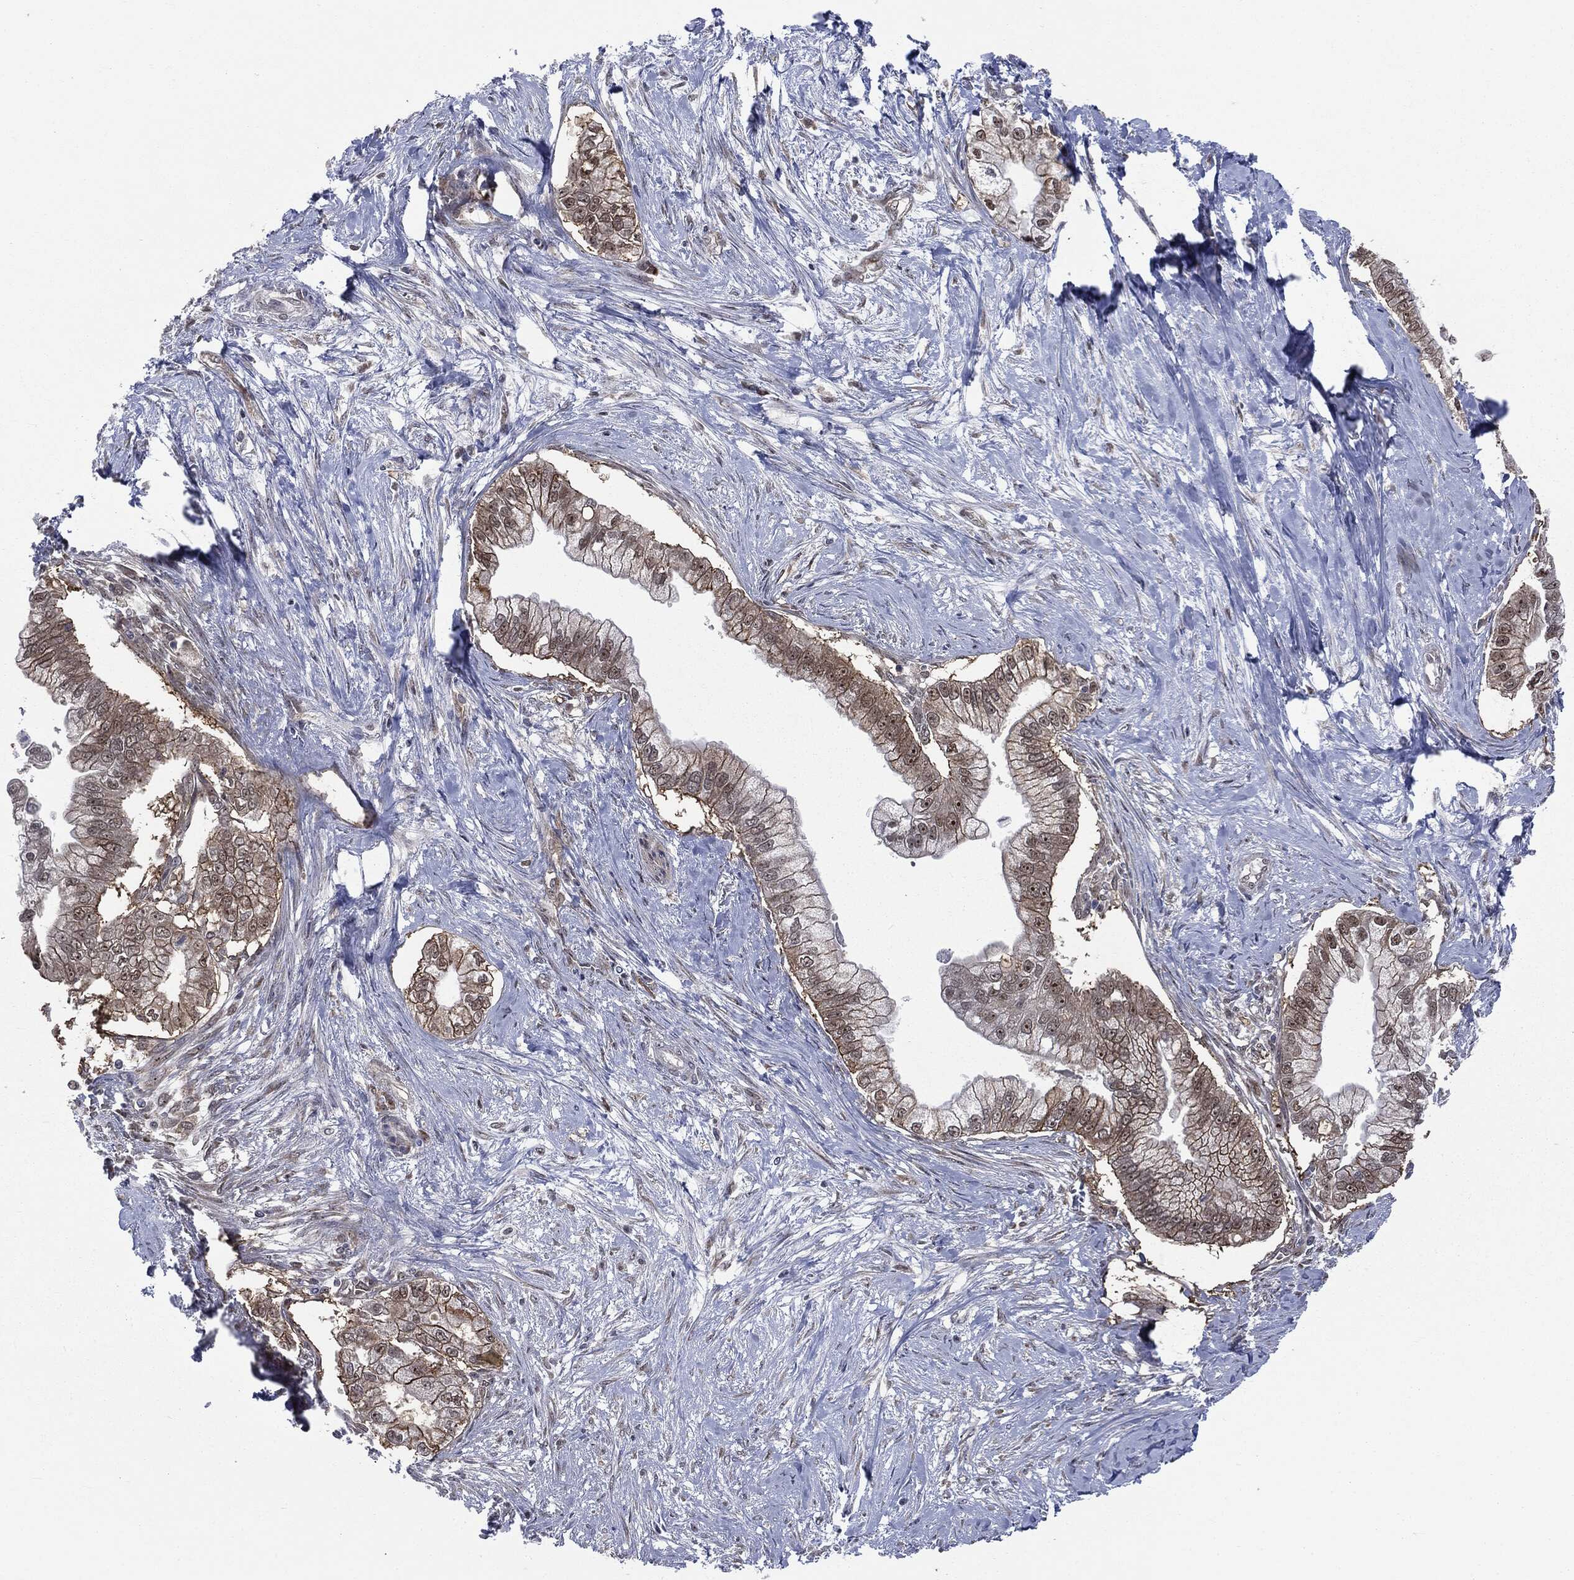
{"staining": {"intensity": "moderate", "quantity": "25%-75%", "location": "cytoplasmic/membranous,nuclear"}, "tissue": "pancreatic cancer", "cell_type": "Tumor cells", "image_type": "cancer", "snomed": [{"axis": "morphology", "description": "Adenocarcinoma, NOS"}, {"axis": "topography", "description": "Pancreas"}], "caption": "Brown immunohistochemical staining in human pancreatic cancer (adenocarcinoma) reveals moderate cytoplasmic/membranous and nuclear positivity in about 25%-75% of tumor cells. (DAB (3,3'-diaminobenzidine) = brown stain, brightfield microscopy at high magnification).", "gene": "TRMT1L", "patient": {"sex": "male", "age": 70}}